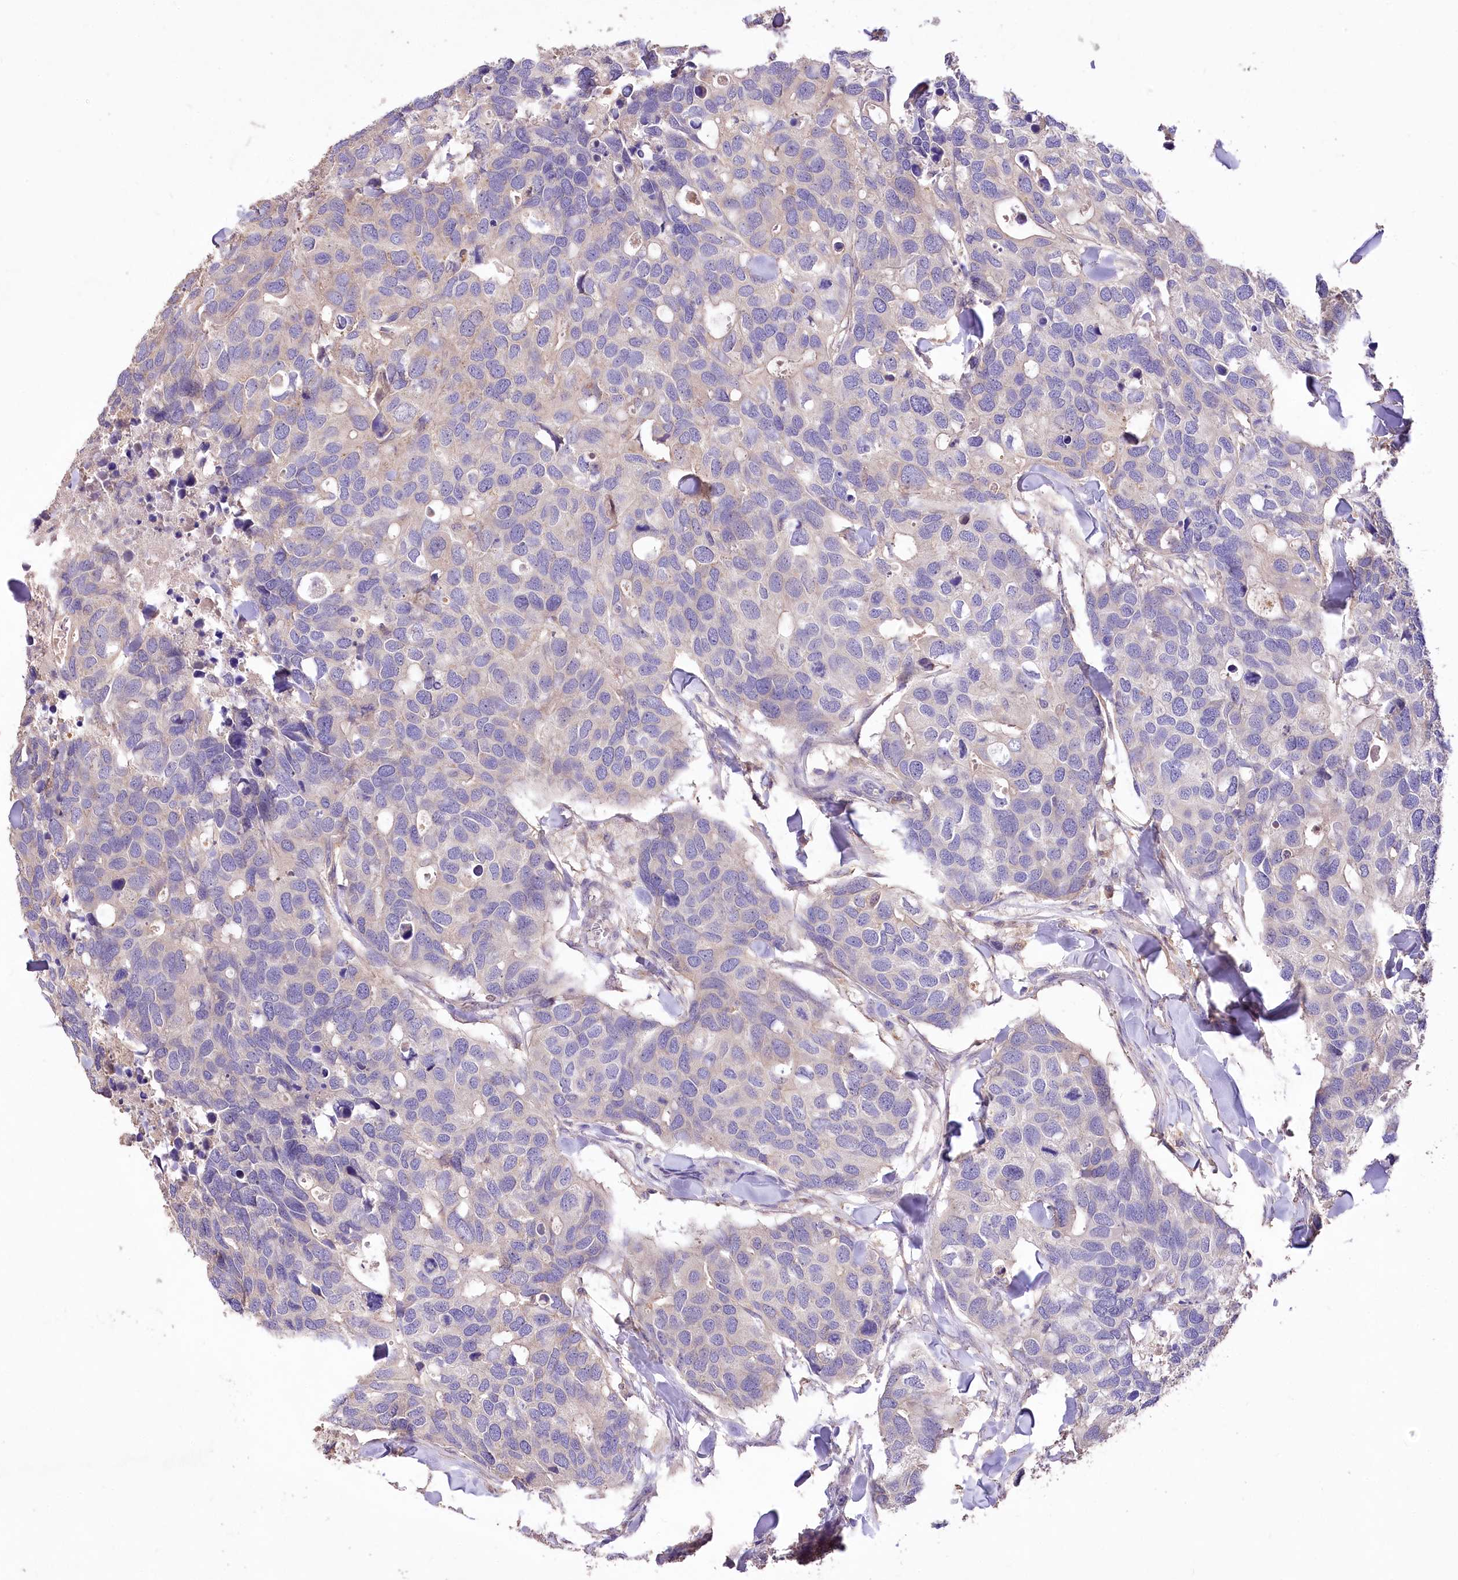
{"staining": {"intensity": "negative", "quantity": "none", "location": "none"}, "tissue": "breast cancer", "cell_type": "Tumor cells", "image_type": "cancer", "snomed": [{"axis": "morphology", "description": "Duct carcinoma"}, {"axis": "topography", "description": "Breast"}], "caption": "Tumor cells are negative for brown protein staining in breast infiltrating ductal carcinoma. (DAB immunohistochemistry with hematoxylin counter stain).", "gene": "PCYOX1L", "patient": {"sex": "female", "age": 83}}